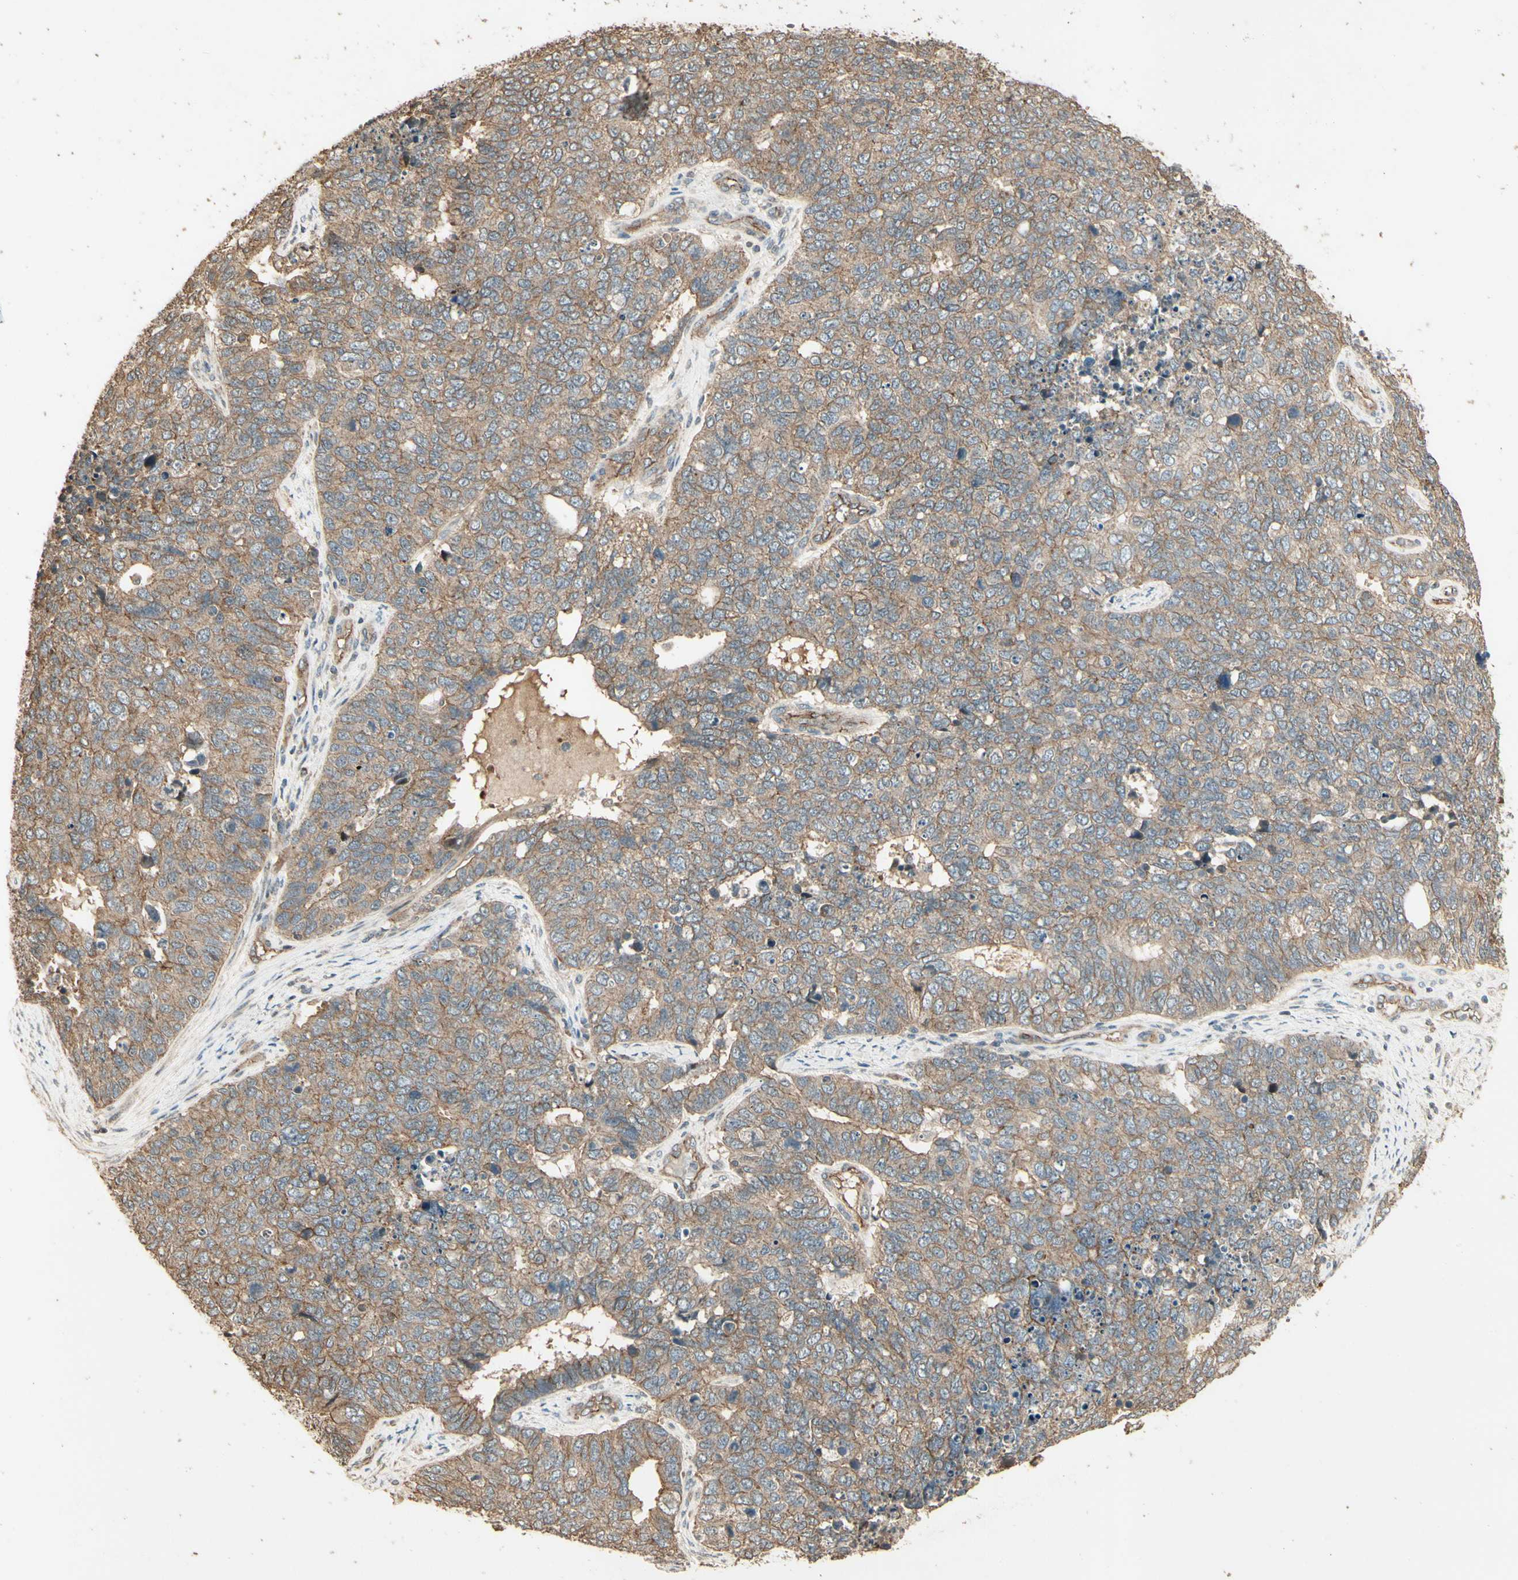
{"staining": {"intensity": "moderate", "quantity": ">75%", "location": "cytoplasmic/membranous"}, "tissue": "cervical cancer", "cell_type": "Tumor cells", "image_type": "cancer", "snomed": [{"axis": "morphology", "description": "Squamous cell carcinoma, NOS"}, {"axis": "topography", "description": "Cervix"}], "caption": "About >75% of tumor cells in cervical cancer demonstrate moderate cytoplasmic/membranous protein expression as visualized by brown immunohistochemical staining.", "gene": "RNF180", "patient": {"sex": "female", "age": 63}}